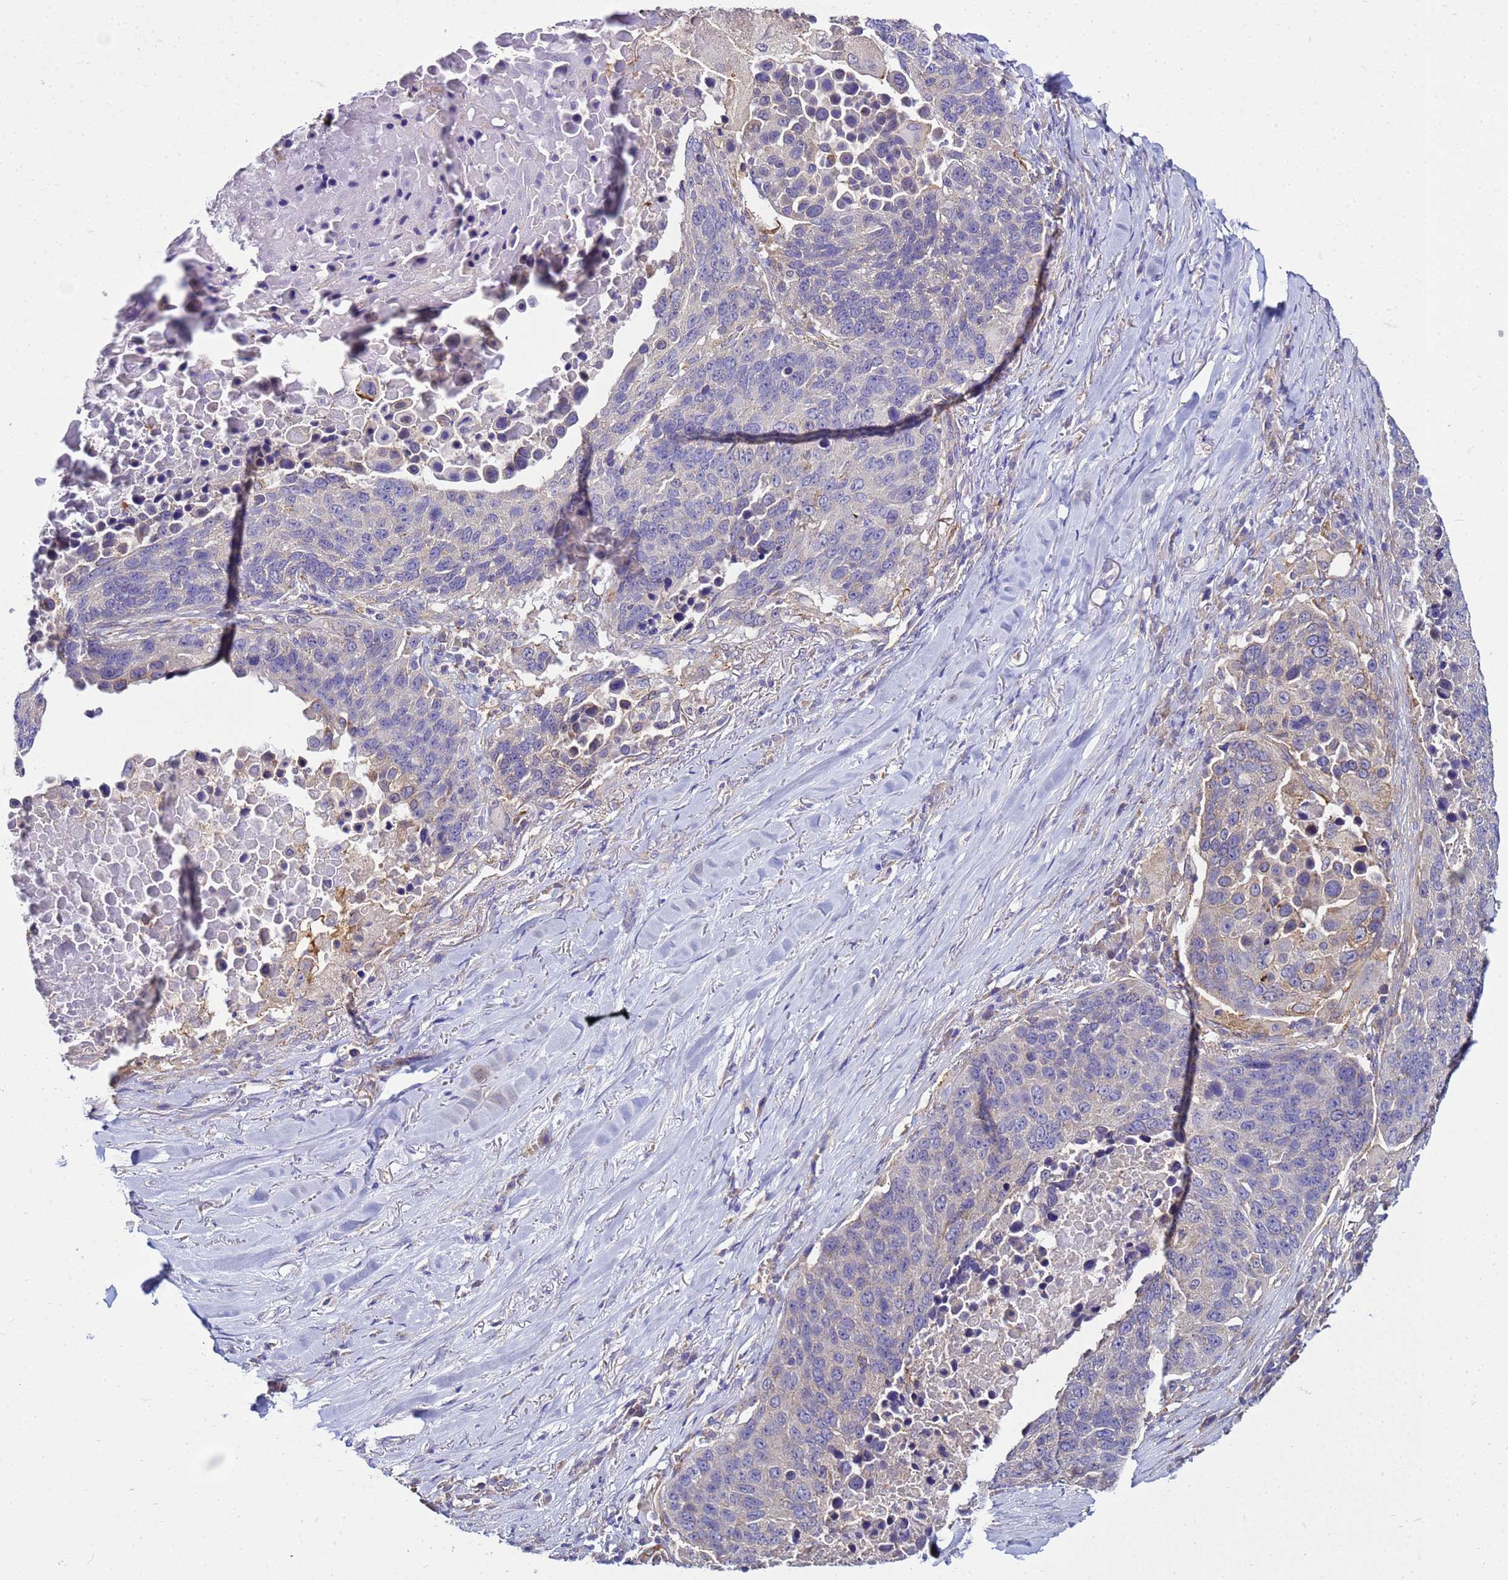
{"staining": {"intensity": "negative", "quantity": "none", "location": "none"}, "tissue": "lung cancer", "cell_type": "Tumor cells", "image_type": "cancer", "snomed": [{"axis": "morphology", "description": "Normal tissue, NOS"}, {"axis": "morphology", "description": "Squamous cell carcinoma, NOS"}, {"axis": "topography", "description": "Lymph node"}, {"axis": "topography", "description": "Lung"}], "caption": "Immunohistochemistry photomicrograph of lung squamous cell carcinoma stained for a protein (brown), which reveals no positivity in tumor cells. (DAB immunohistochemistry (IHC) visualized using brightfield microscopy, high magnification).", "gene": "PKD1", "patient": {"sex": "male", "age": 66}}